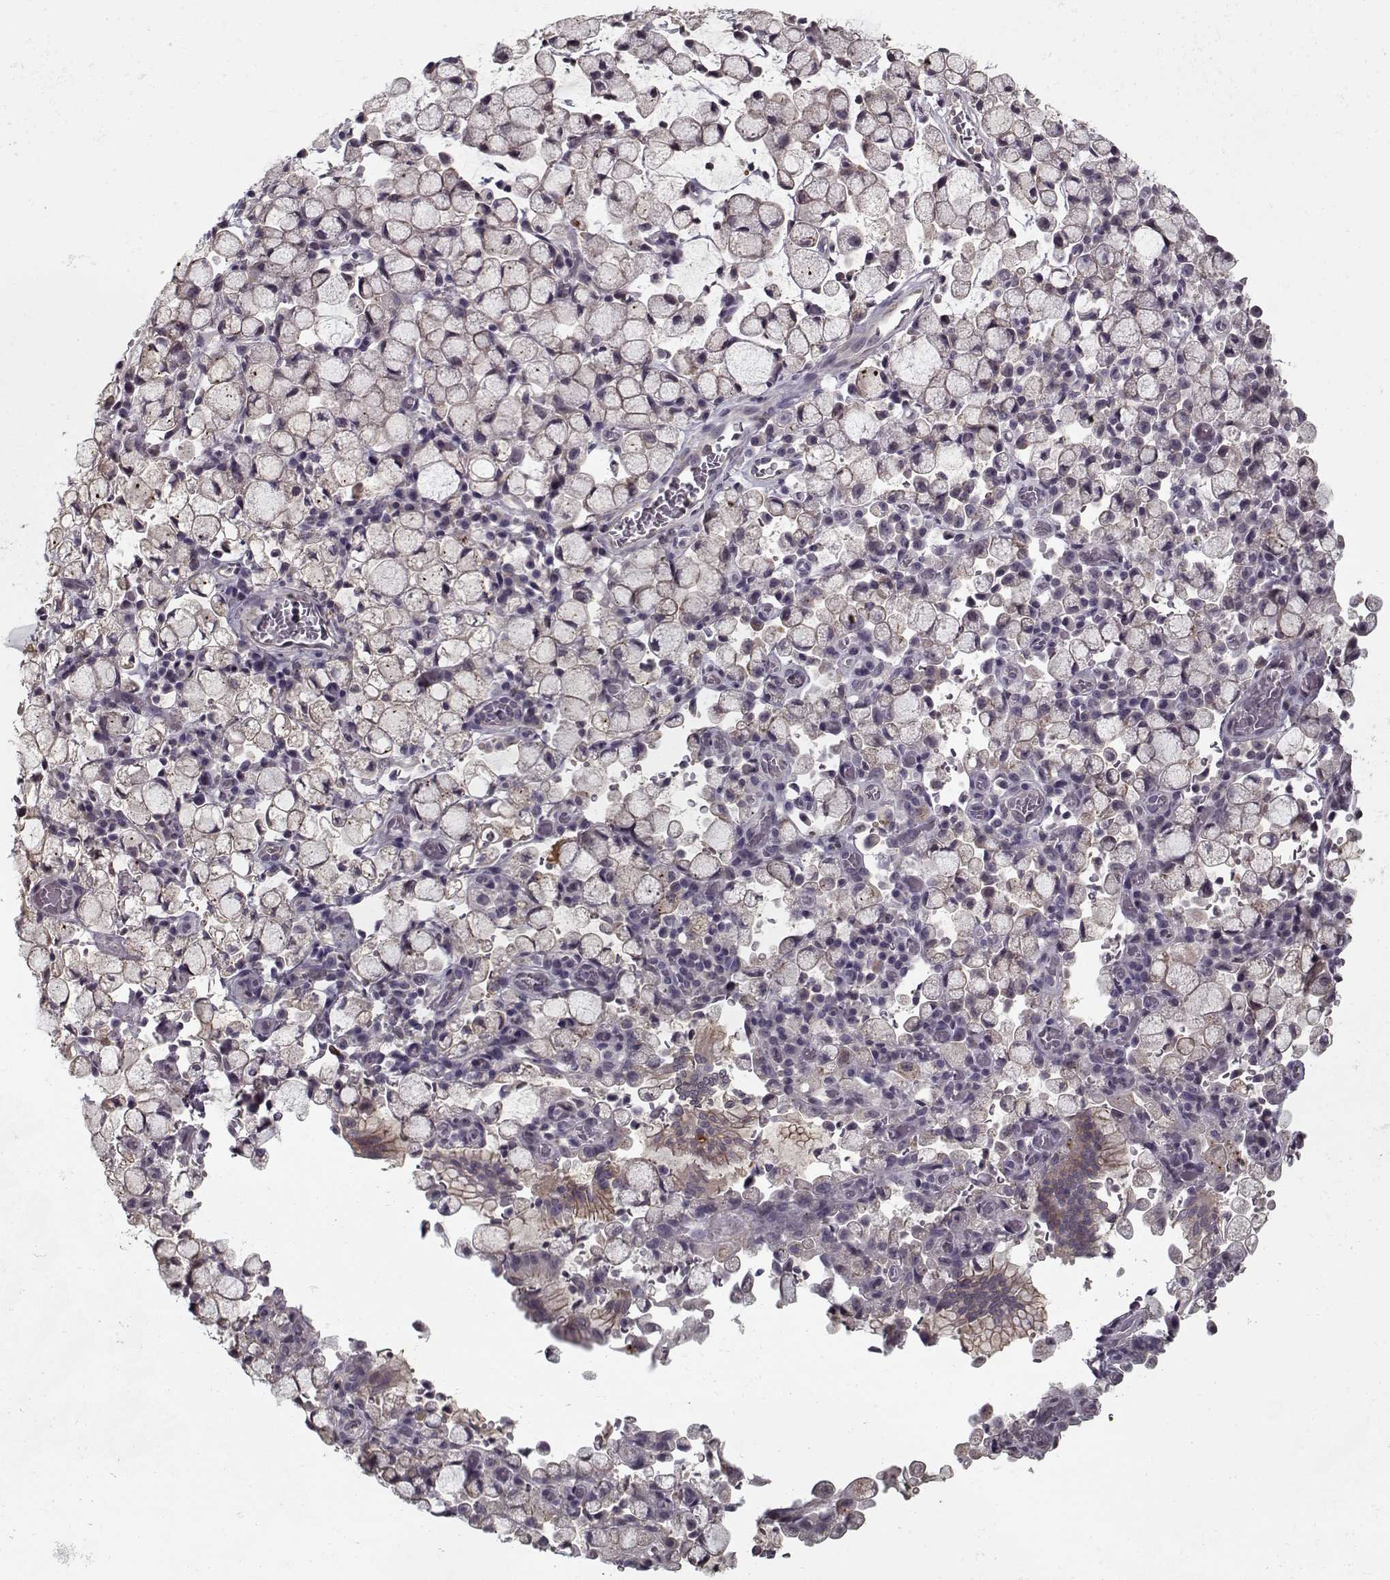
{"staining": {"intensity": "negative", "quantity": "none", "location": "none"}, "tissue": "stomach cancer", "cell_type": "Tumor cells", "image_type": "cancer", "snomed": [{"axis": "morphology", "description": "Adenocarcinoma, NOS"}, {"axis": "topography", "description": "Stomach"}], "caption": "The micrograph demonstrates no staining of tumor cells in stomach adenocarcinoma. Brightfield microscopy of immunohistochemistry (IHC) stained with DAB (3,3'-diaminobenzidine) (brown) and hematoxylin (blue), captured at high magnification.", "gene": "AFM", "patient": {"sex": "male", "age": 58}}